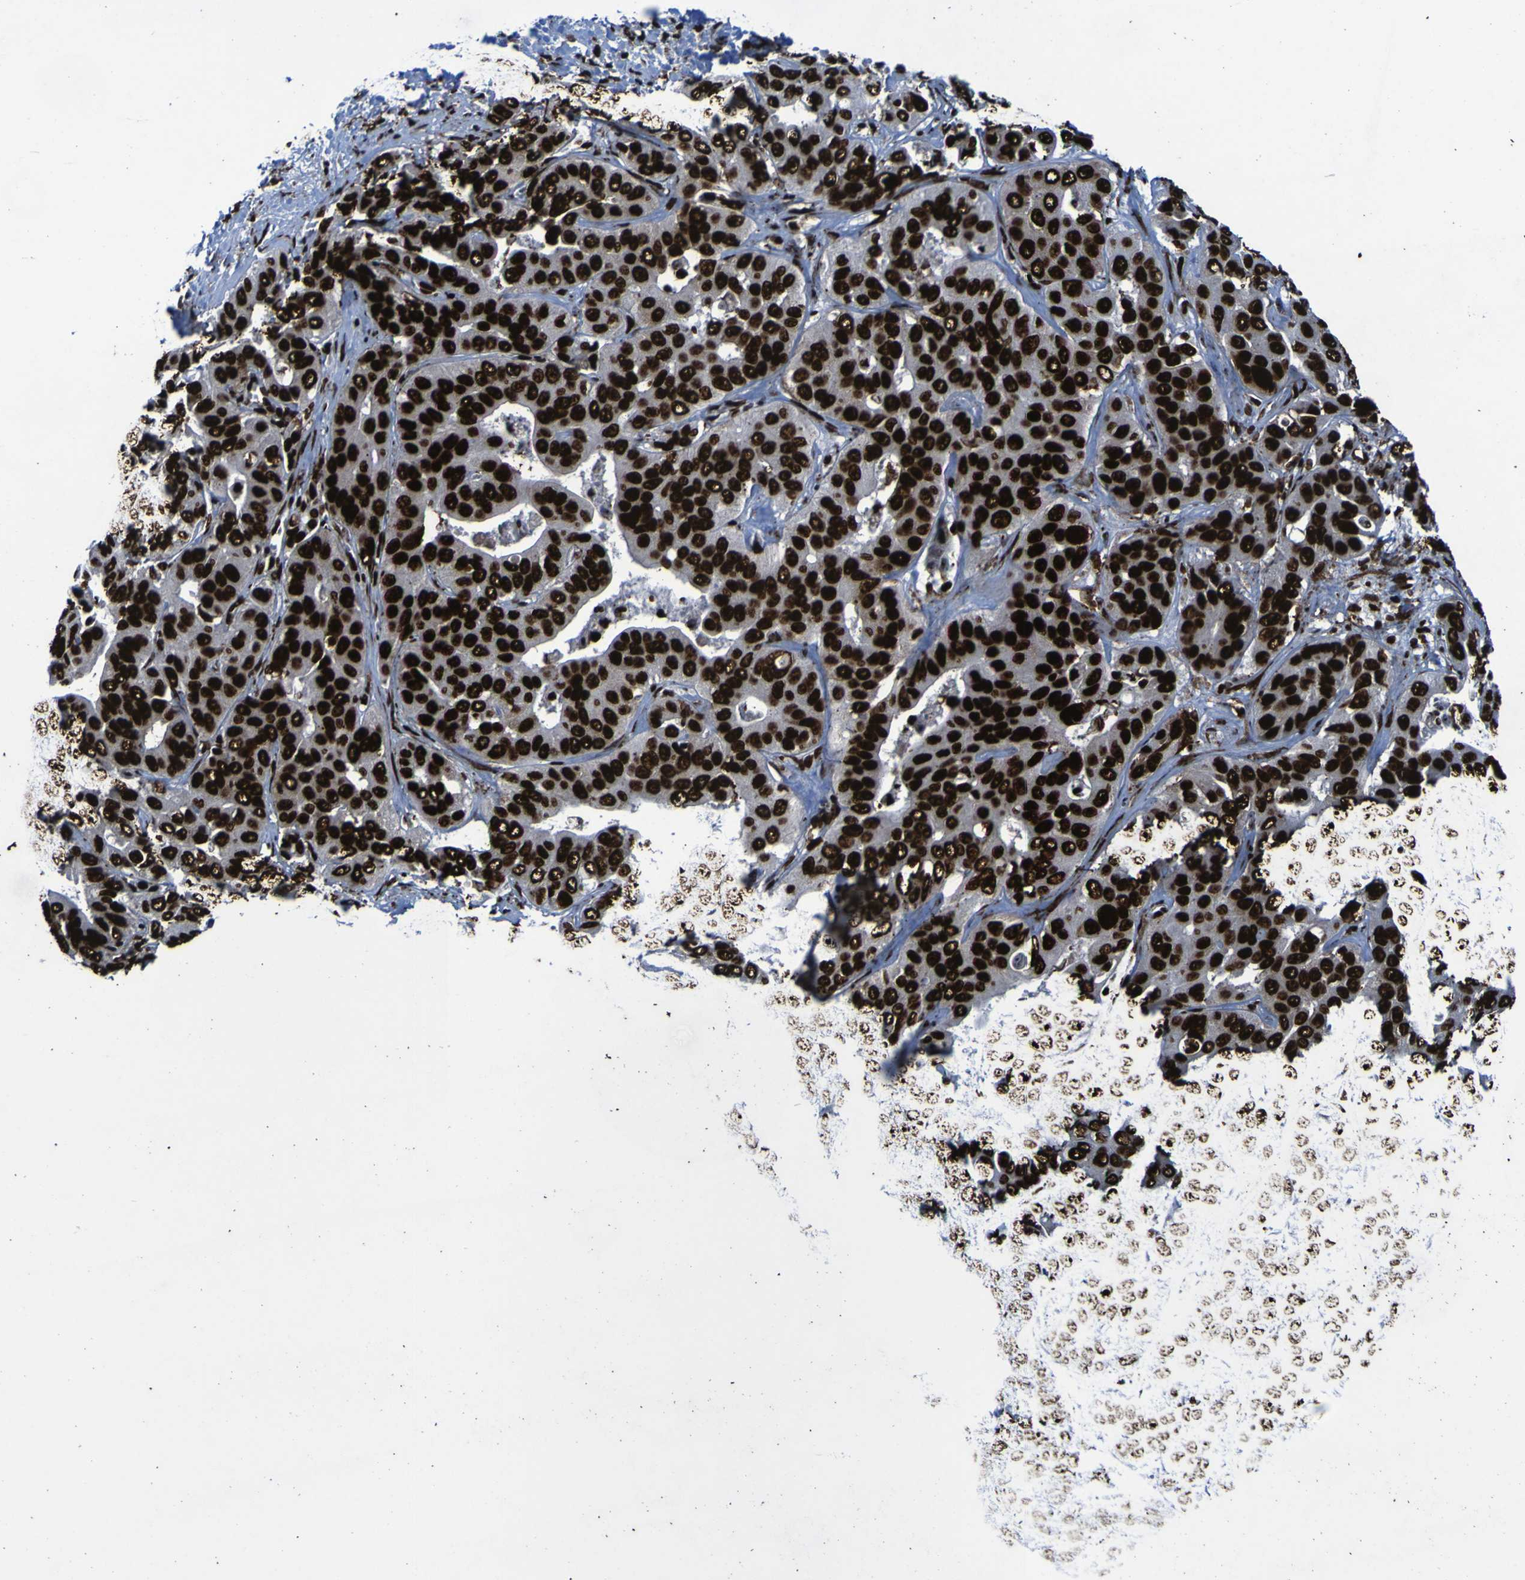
{"staining": {"intensity": "strong", "quantity": ">75%", "location": "nuclear"}, "tissue": "liver cancer", "cell_type": "Tumor cells", "image_type": "cancer", "snomed": [{"axis": "morphology", "description": "Cholangiocarcinoma"}, {"axis": "topography", "description": "Liver"}], "caption": "Immunohistochemical staining of human liver cholangiocarcinoma displays high levels of strong nuclear positivity in approximately >75% of tumor cells.", "gene": "NPM1", "patient": {"sex": "female", "age": 52}}